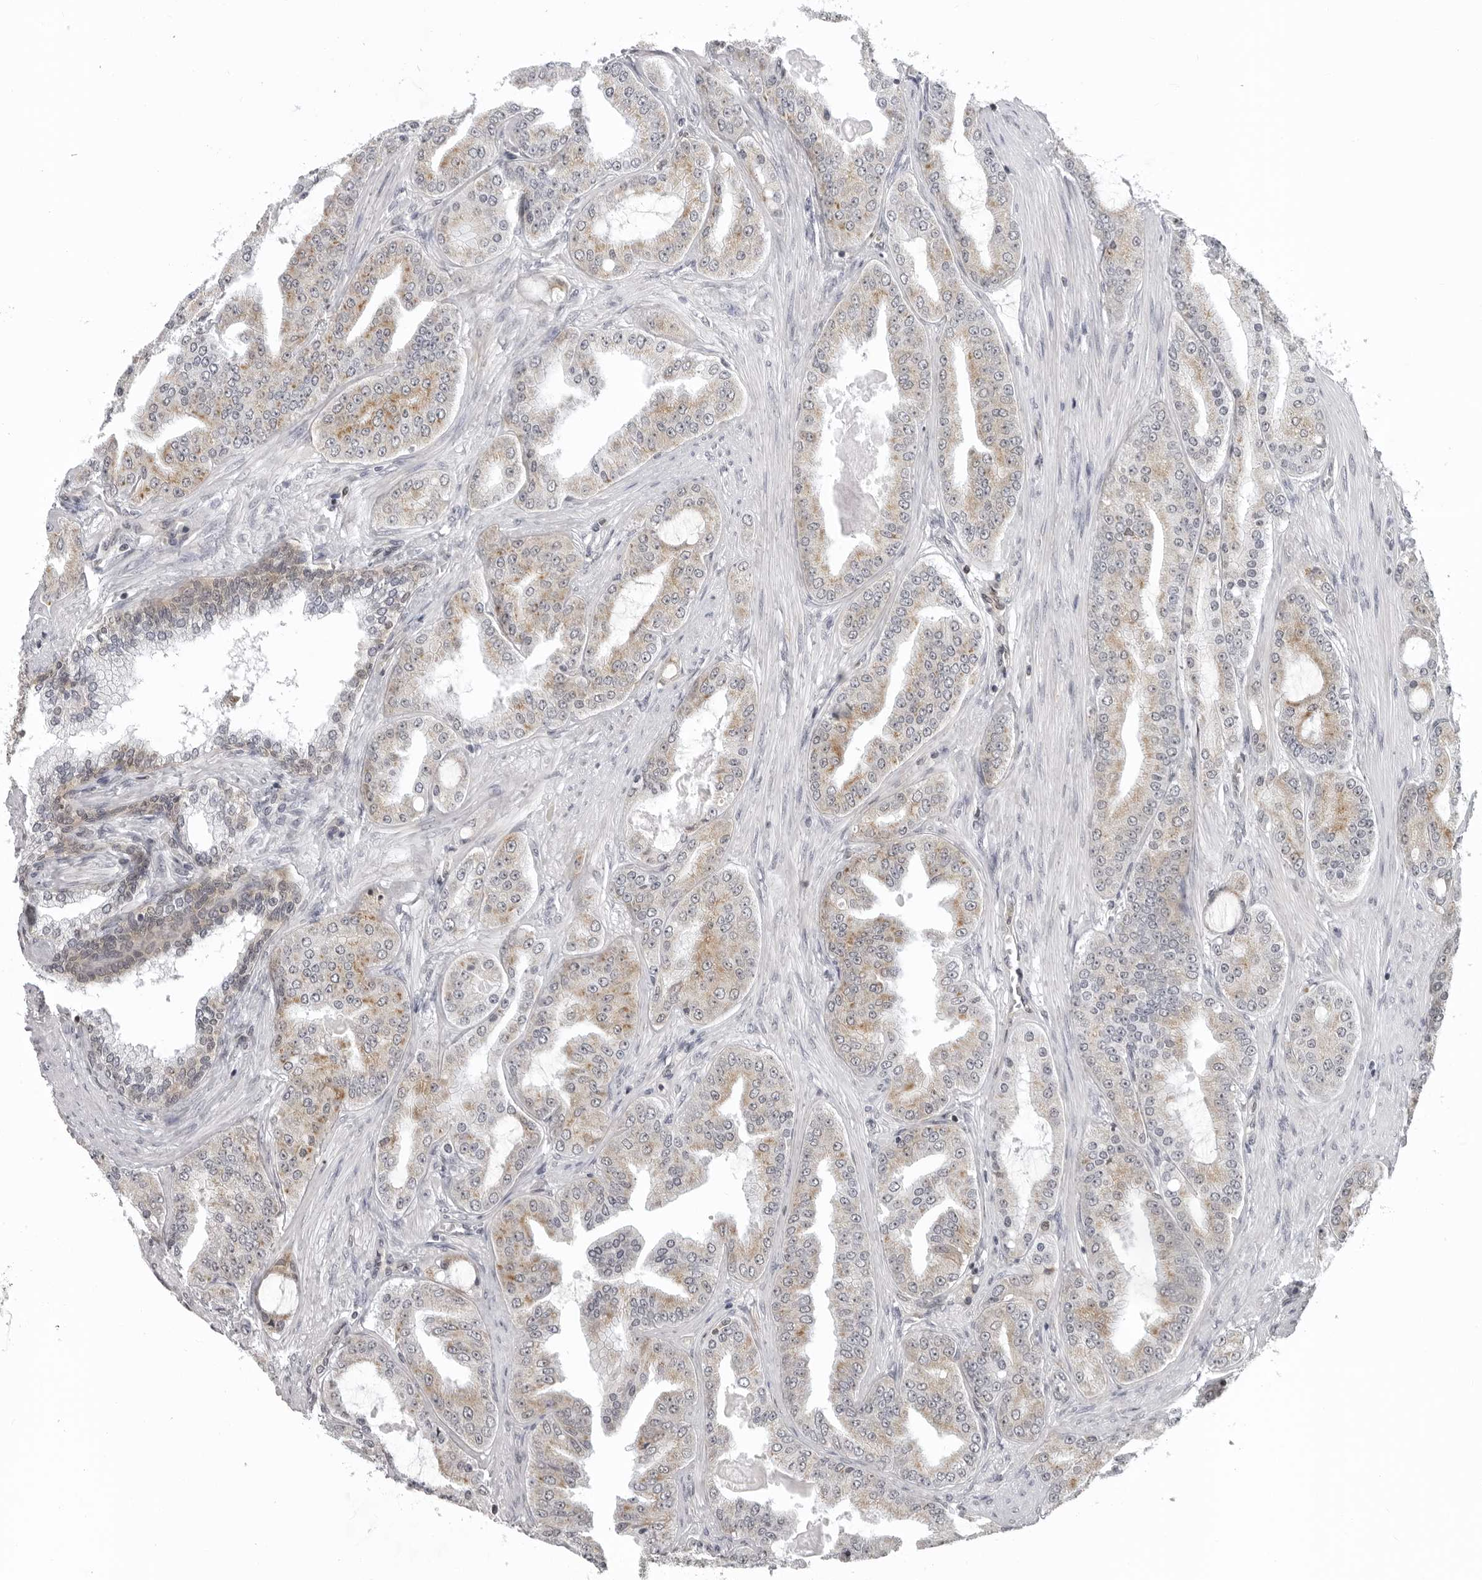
{"staining": {"intensity": "moderate", "quantity": "<25%", "location": "cytoplasmic/membranous"}, "tissue": "prostate cancer", "cell_type": "Tumor cells", "image_type": "cancer", "snomed": [{"axis": "morphology", "description": "Adenocarcinoma, High grade"}, {"axis": "topography", "description": "Prostate"}], "caption": "Protein staining by IHC reveals moderate cytoplasmic/membranous staining in approximately <25% of tumor cells in high-grade adenocarcinoma (prostate).", "gene": "MRPS15", "patient": {"sex": "male", "age": 60}}